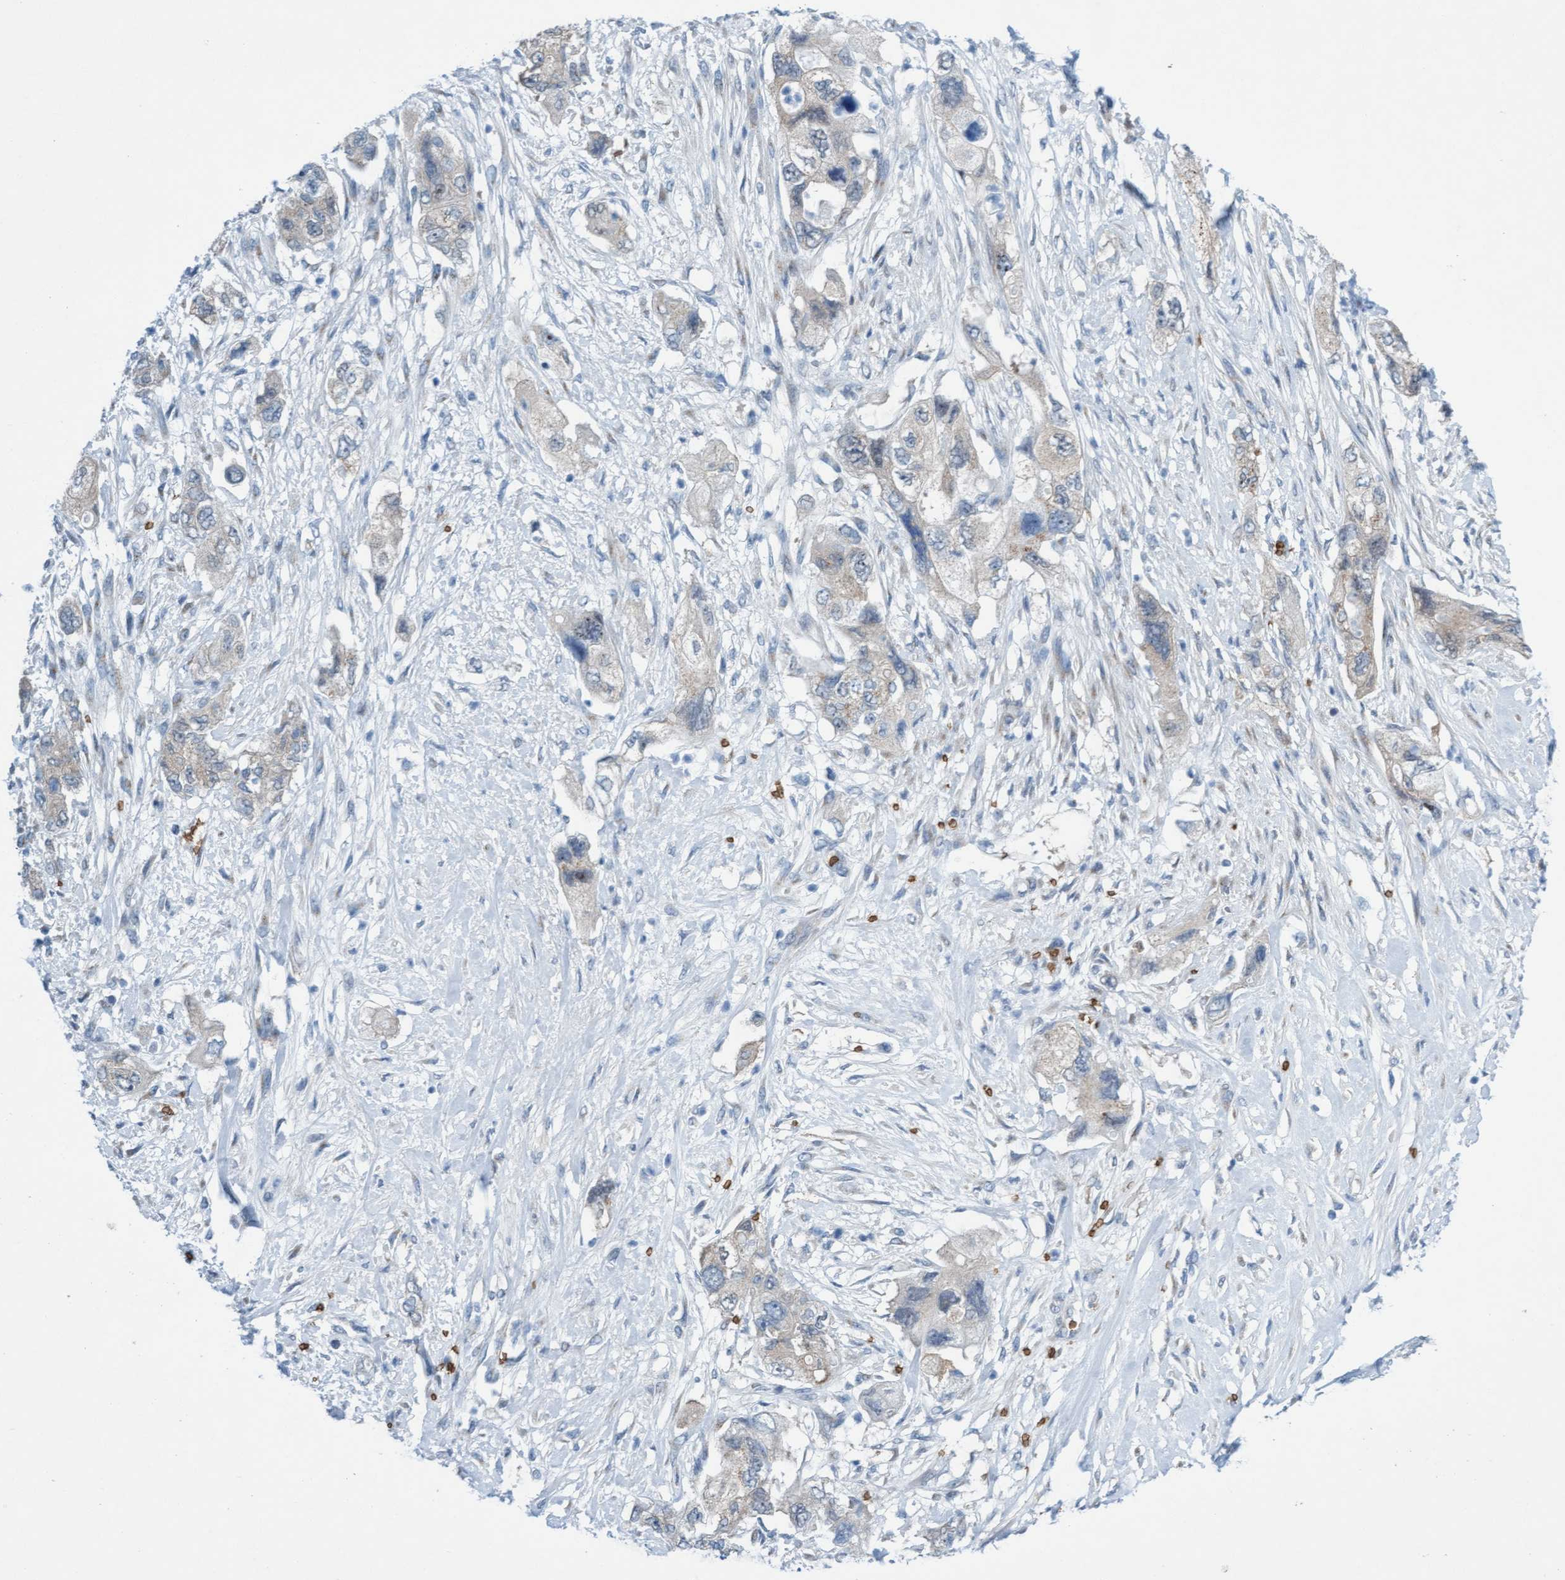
{"staining": {"intensity": "weak", "quantity": "<25%", "location": "cytoplasmic/membranous"}, "tissue": "pancreatic cancer", "cell_type": "Tumor cells", "image_type": "cancer", "snomed": [{"axis": "morphology", "description": "Adenocarcinoma, NOS"}, {"axis": "topography", "description": "Pancreas"}], "caption": "An IHC histopathology image of pancreatic cancer is shown. There is no staining in tumor cells of pancreatic cancer. (Brightfield microscopy of DAB (3,3'-diaminobenzidine) immunohistochemistry (IHC) at high magnification).", "gene": "SPEM2", "patient": {"sex": "female", "age": 73}}